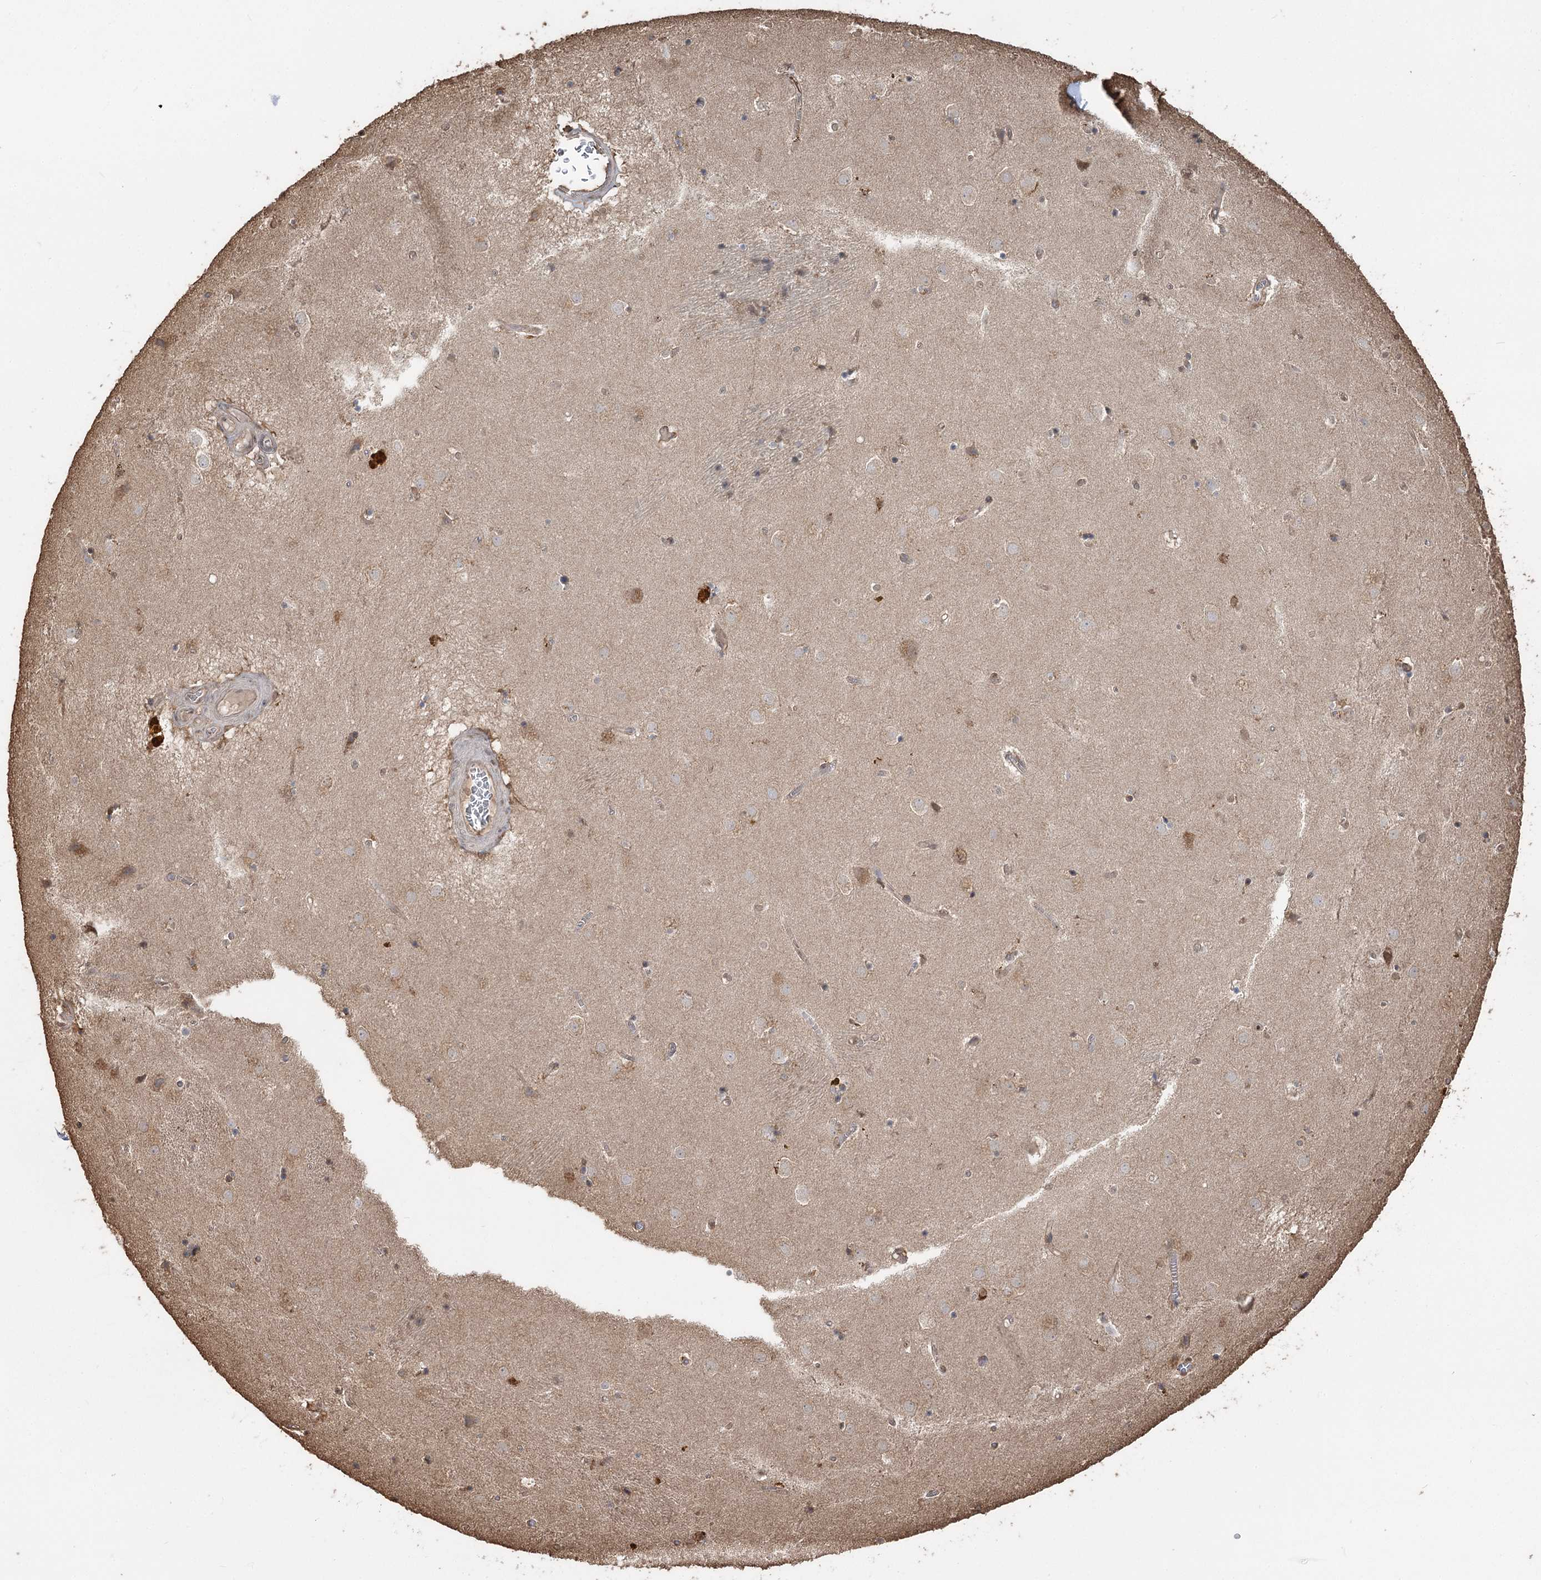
{"staining": {"intensity": "moderate", "quantity": "<25%", "location": "cytoplasmic/membranous"}, "tissue": "caudate", "cell_type": "Glial cells", "image_type": "normal", "snomed": [{"axis": "morphology", "description": "Normal tissue, NOS"}, {"axis": "topography", "description": "Lateral ventricle wall"}], "caption": "Caudate stained with immunohistochemistry (IHC) displays moderate cytoplasmic/membranous expression in about <25% of glial cells. Nuclei are stained in blue.", "gene": "PLCH1", "patient": {"sex": "male", "age": 70}}